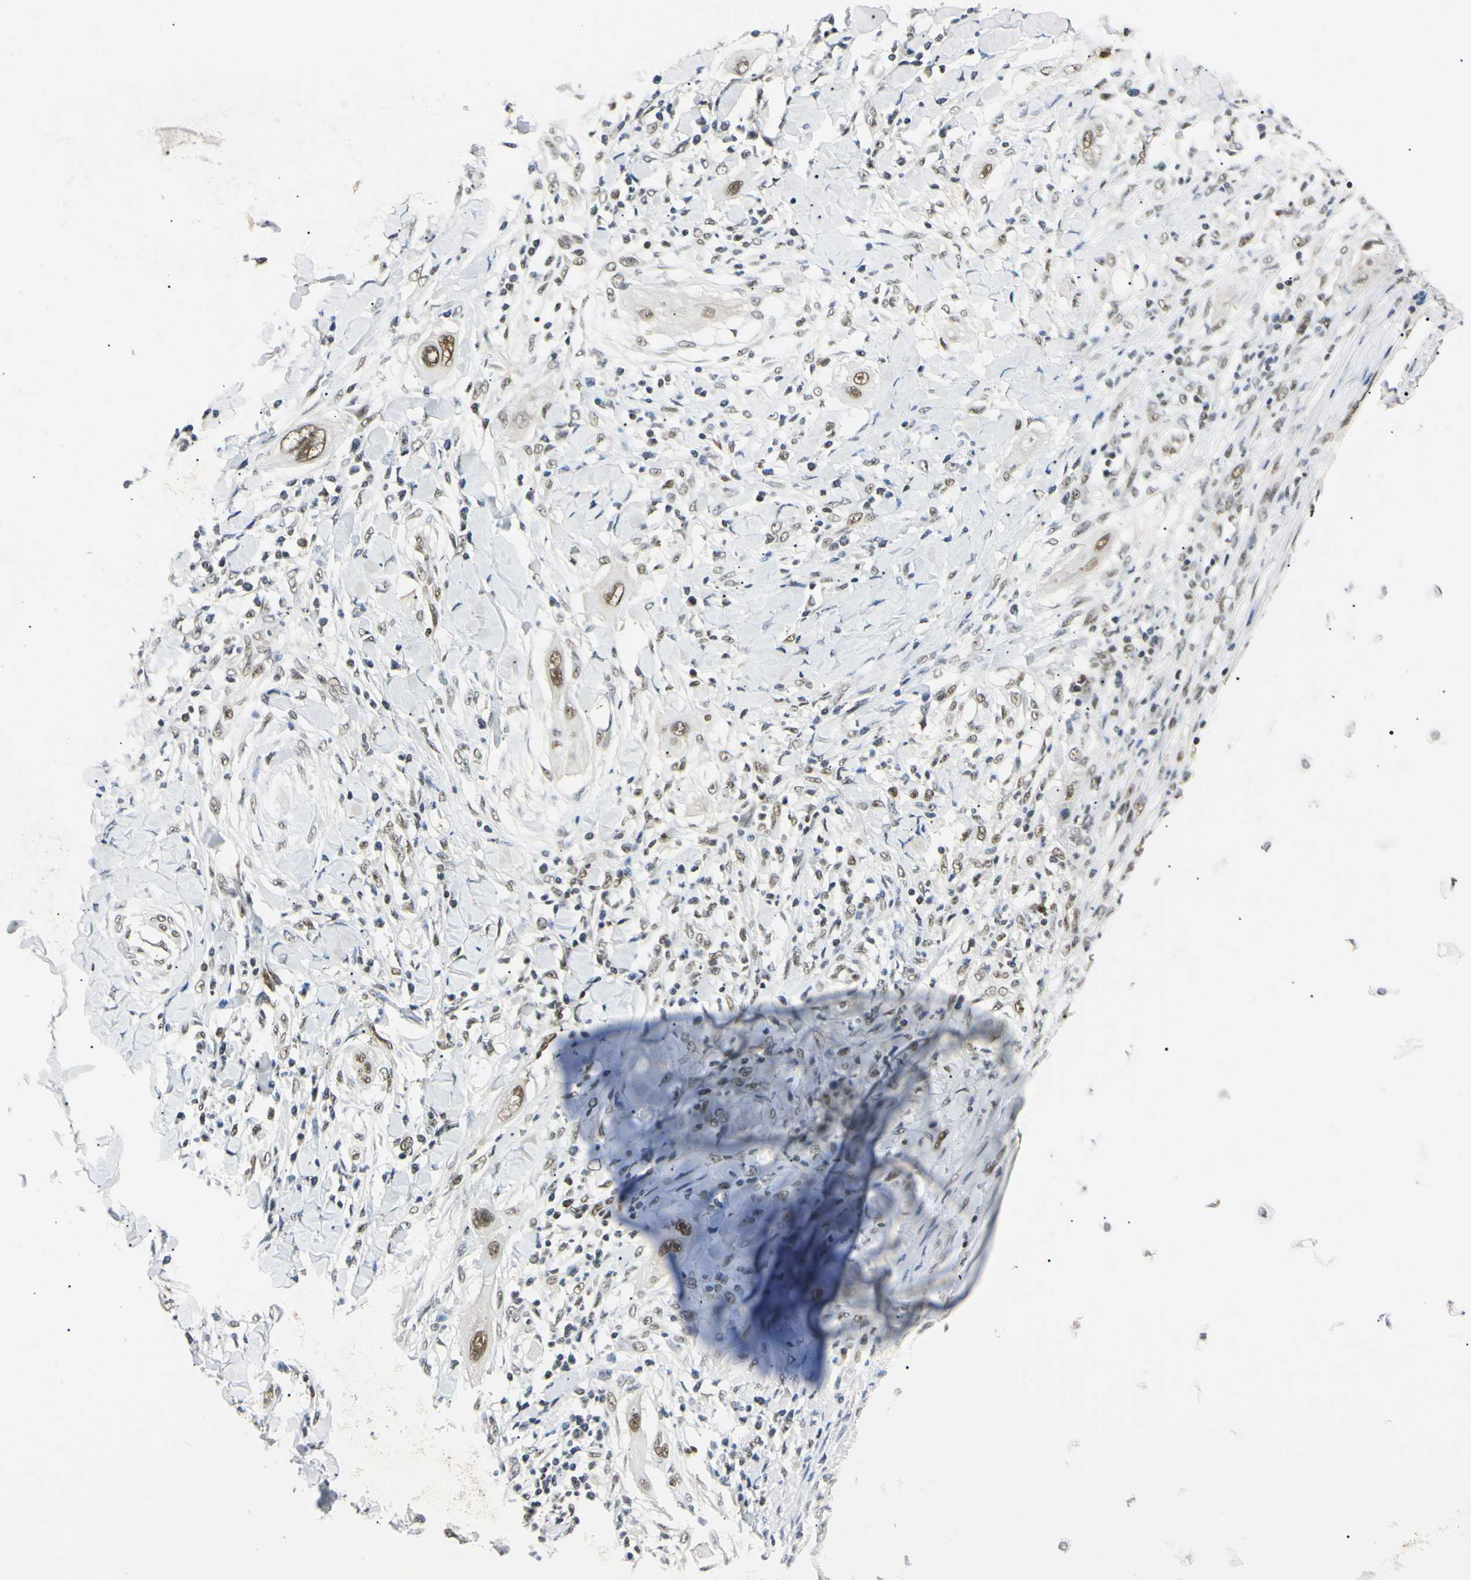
{"staining": {"intensity": "moderate", "quantity": ">75%", "location": "nuclear"}, "tissue": "lung cancer", "cell_type": "Tumor cells", "image_type": "cancer", "snomed": [{"axis": "morphology", "description": "Squamous cell carcinoma, NOS"}, {"axis": "topography", "description": "Lung"}], "caption": "Human lung cancer (squamous cell carcinoma) stained with a protein marker shows moderate staining in tumor cells.", "gene": "SMARCA5", "patient": {"sex": "female", "age": 47}}